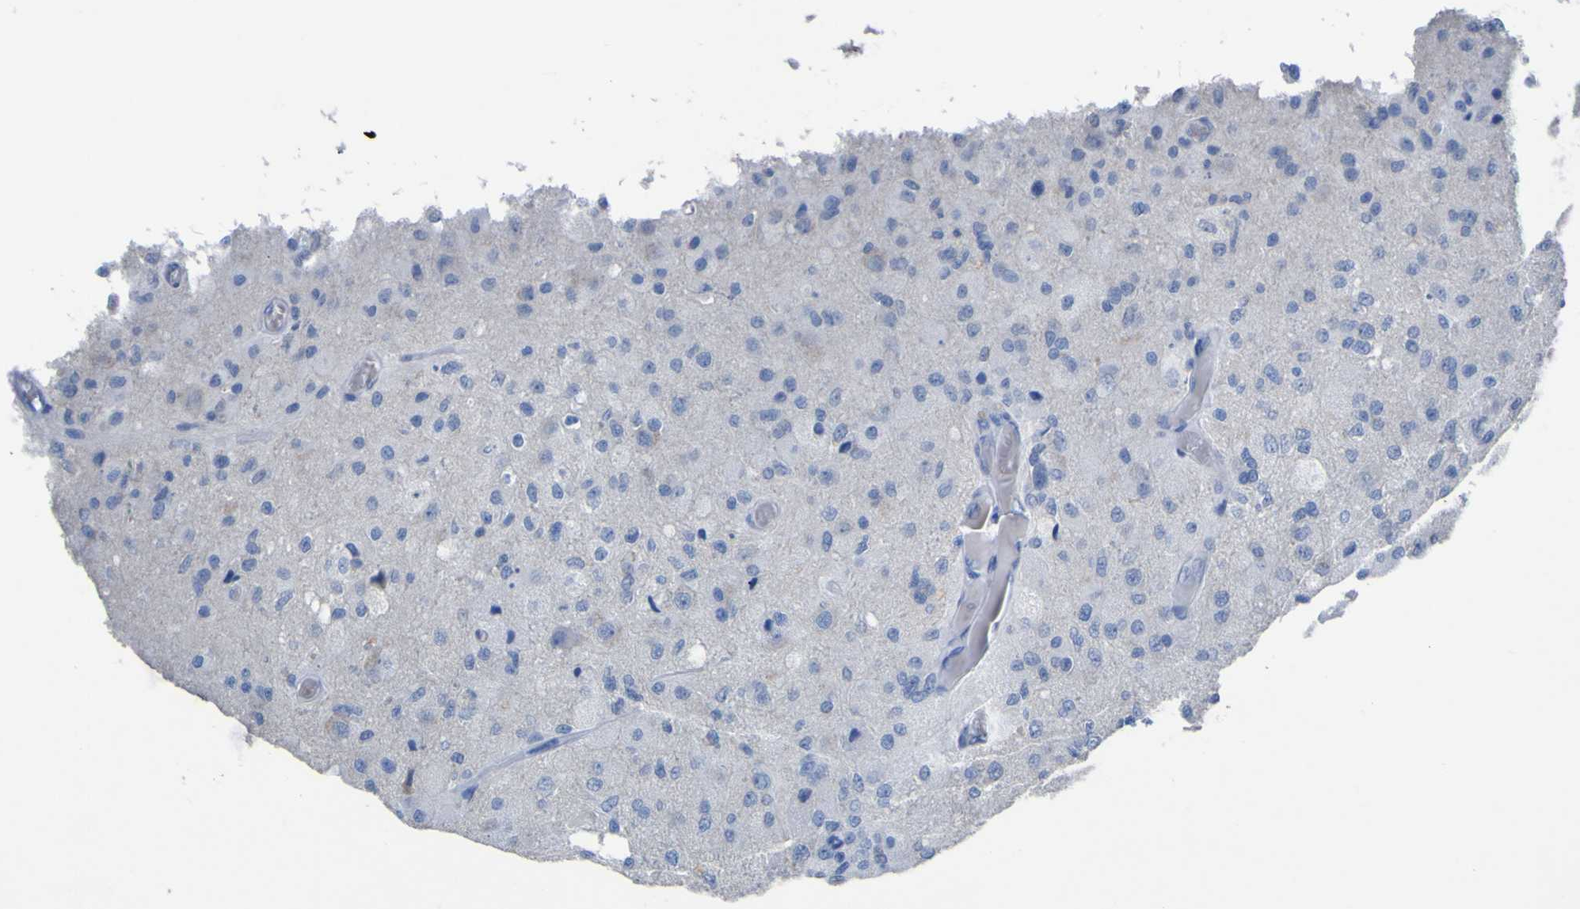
{"staining": {"intensity": "negative", "quantity": "none", "location": "none"}, "tissue": "glioma", "cell_type": "Tumor cells", "image_type": "cancer", "snomed": [{"axis": "morphology", "description": "Normal tissue, NOS"}, {"axis": "morphology", "description": "Glioma, malignant, High grade"}, {"axis": "topography", "description": "Cerebral cortex"}], "caption": "This image is of glioma stained with IHC to label a protein in brown with the nuclei are counter-stained blue. There is no positivity in tumor cells.", "gene": "GCM1", "patient": {"sex": "male", "age": 77}}